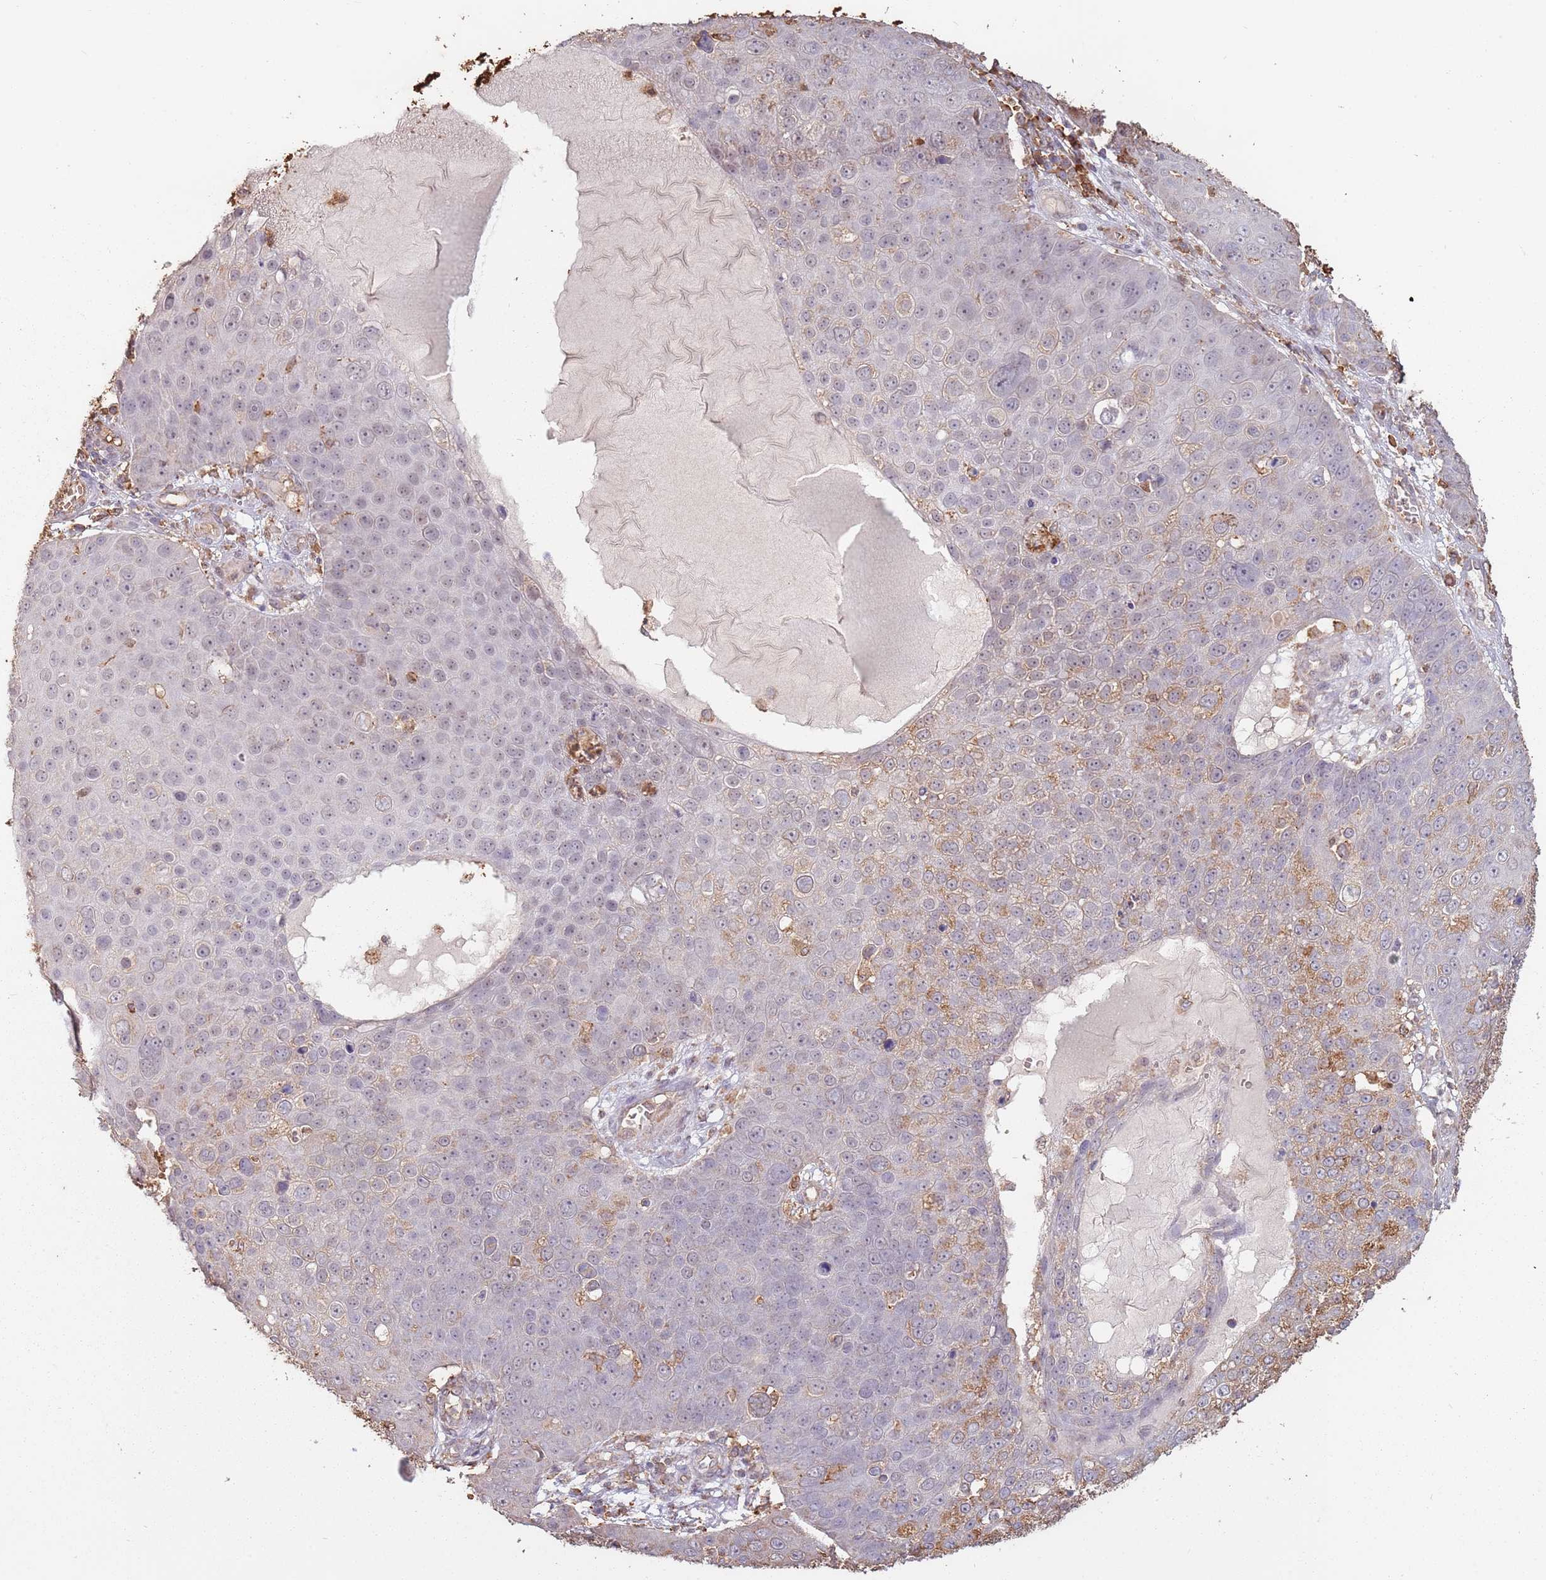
{"staining": {"intensity": "weak", "quantity": "<25%", "location": "cytoplasmic/membranous"}, "tissue": "skin cancer", "cell_type": "Tumor cells", "image_type": "cancer", "snomed": [{"axis": "morphology", "description": "Squamous cell carcinoma, NOS"}, {"axis": "topography", "description": "Skin"}], "caption": "Image shows no protein positivity in tumor cells of squamous cell carcinoma (skin) tissue. (Brightfield microscopy of DAB immunohistochemistry at high magnification).", "gene": "ATOSB", "patient": {"sex": "male", "age": 71}}